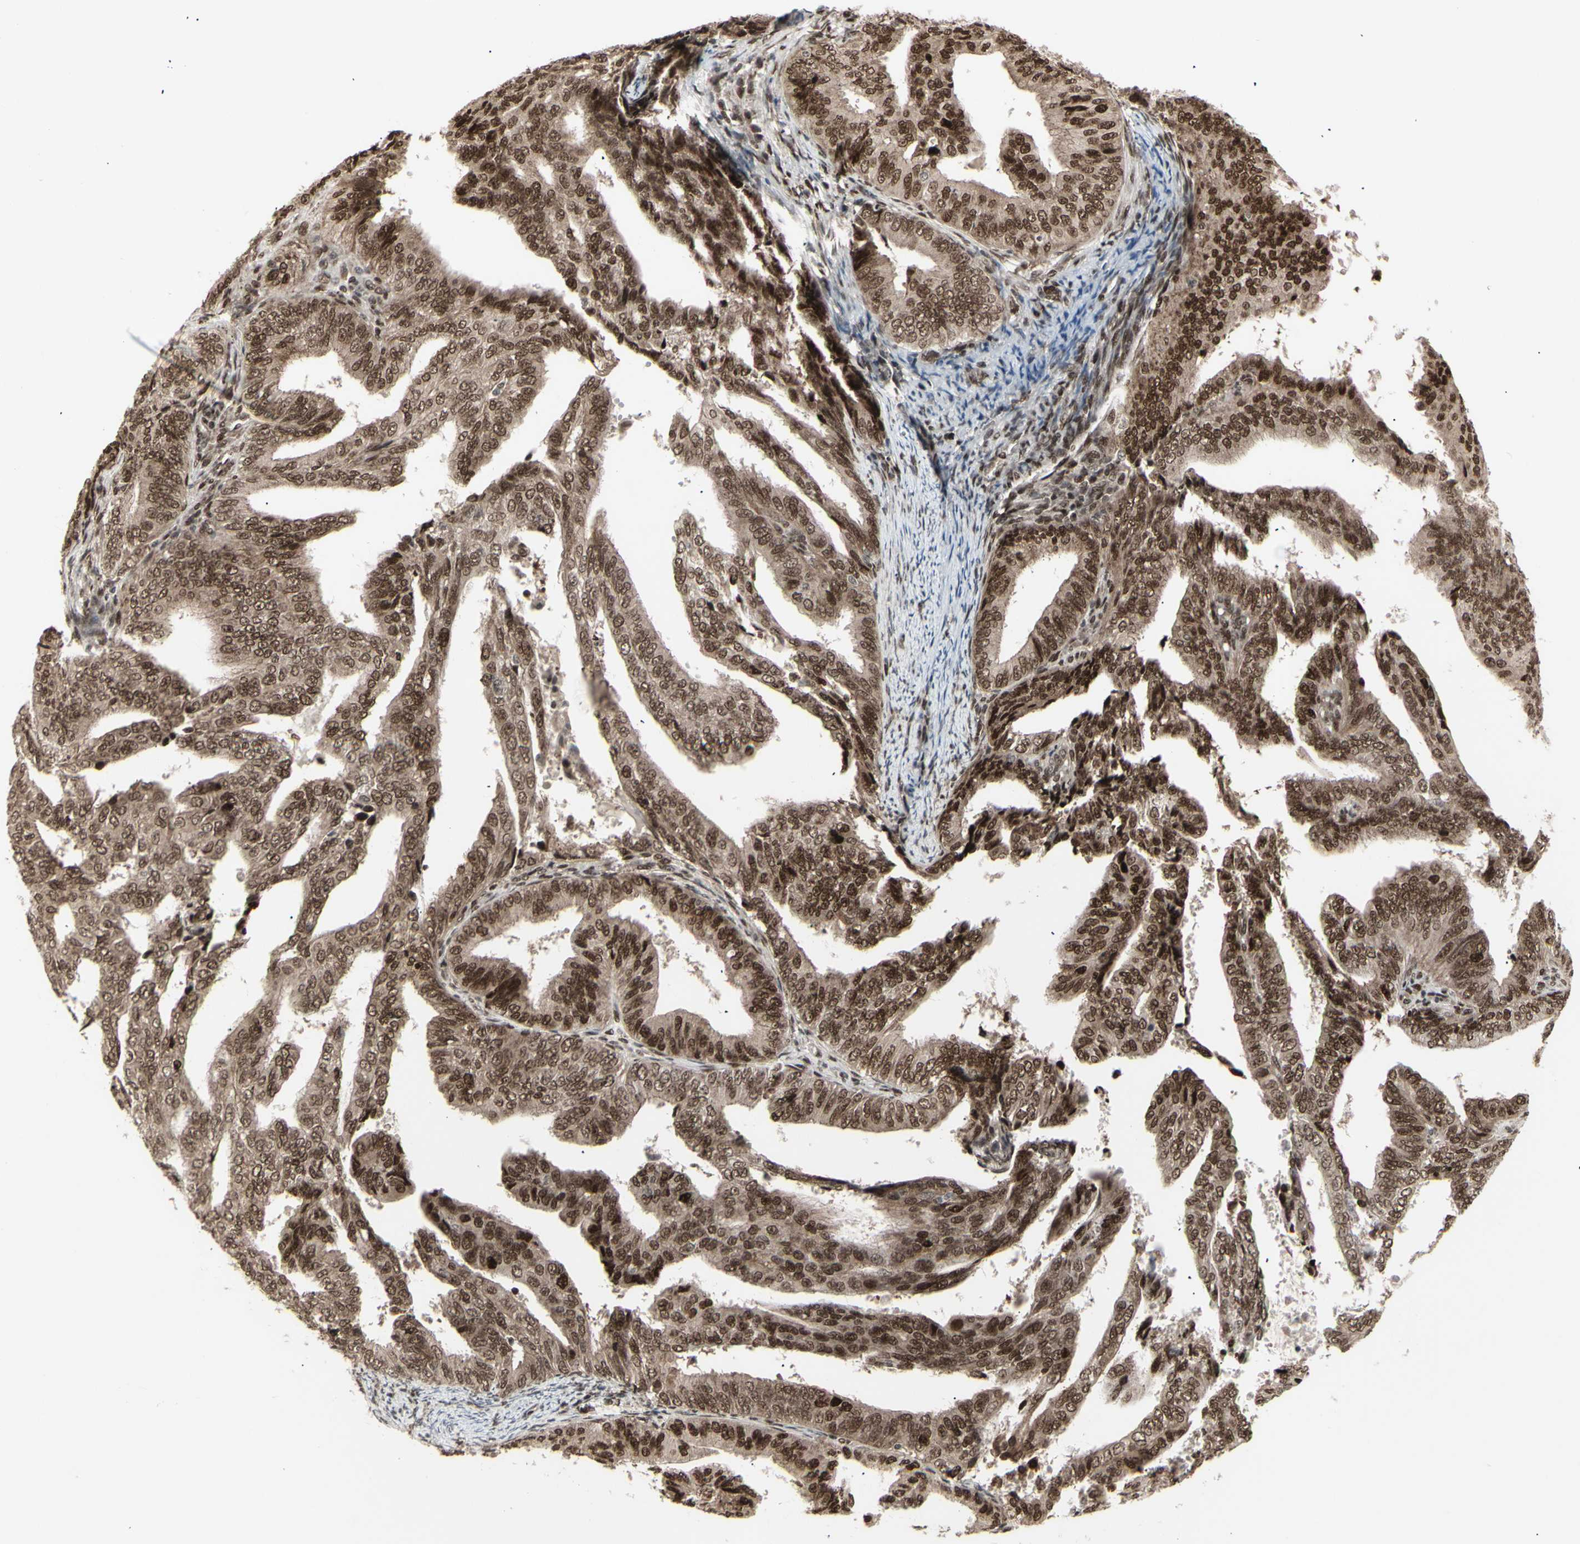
{"staining": {"intensity": "moderate", "quantity": ">75%", "location": "cytoplasmic/membranous,nuclear"}, "tissue": "endometrial cancer", "cell_type": "Tumor cells", "image_type": "cancer", "snomed": [{"axis": "morphology", "description": "Adenocarcinoma, NOS"}, {"axis": "topography", "description": "Endometrium"}], "caption": "A high-resolution image shows immunohistochemistry staining of endometrial adenocarcinoma, which demonstrates moderate cytoplasmic/membranous and nuclear staining in about >75% of tumor cells.", "gene": "CBX1", "patient": {"sex": "female", "age": 58}}